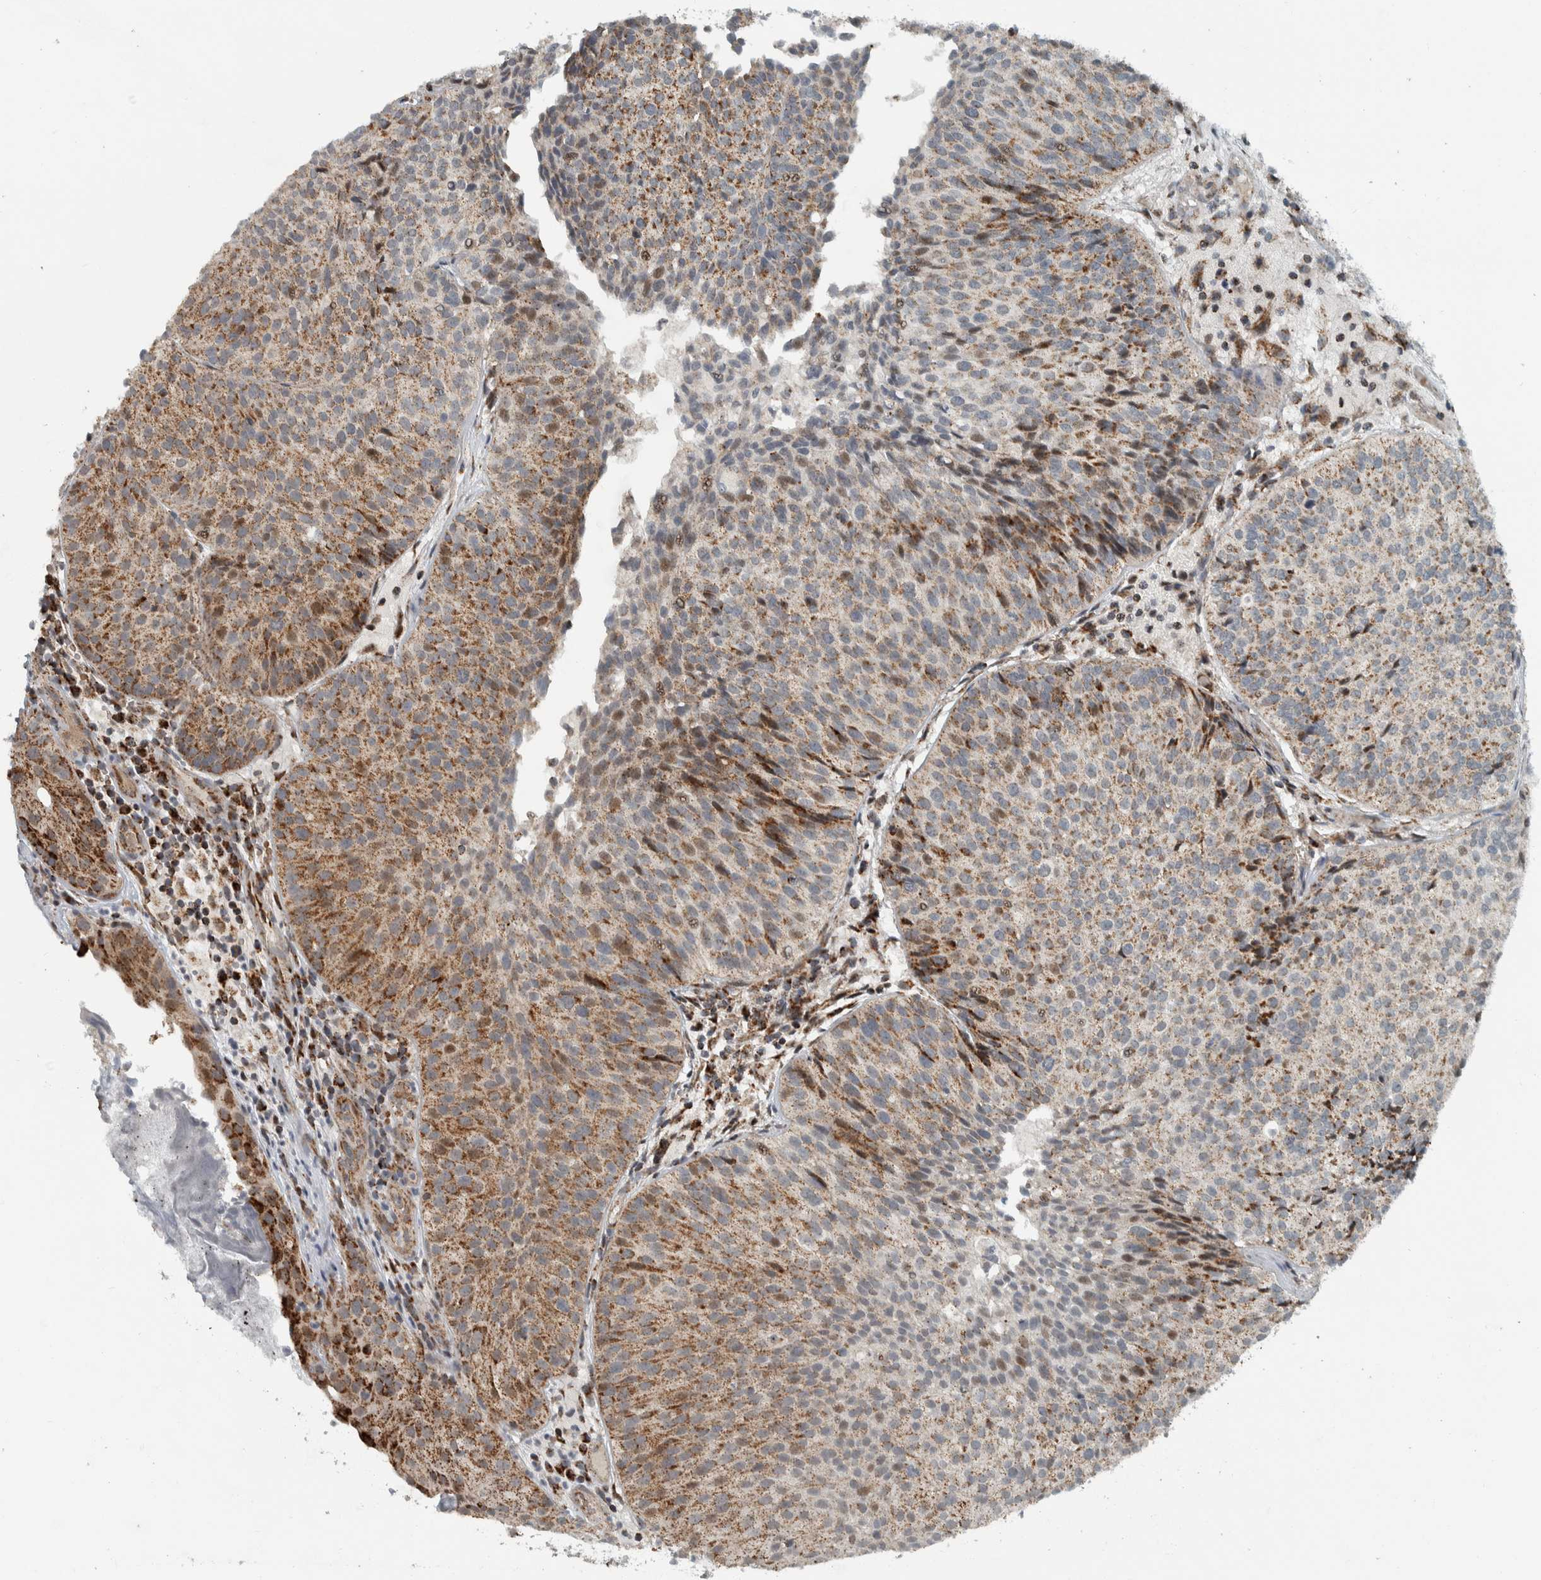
{"staining": {"intensity": "moderate", "quantity": ">75%", "location": "cytoplasmic/membranous"}, "tissue": "urothelial cancer", "cell_type": "Tumor cells", "image_type": "cancer", "snomed": [{"axis": "morphology", "description": "Urothelial carcinoma, Low grade"}, {"axis": "topography", "description": "Urinary bladder"}], "caption": "IHC of urothelial carcinoma (low-grade) shows medium levels of moderate cytoplasmic/membranous expression in about >75% of tumor cells.", "gene": "PPM1K", "patient": {"sex": "male", "age": 86}}